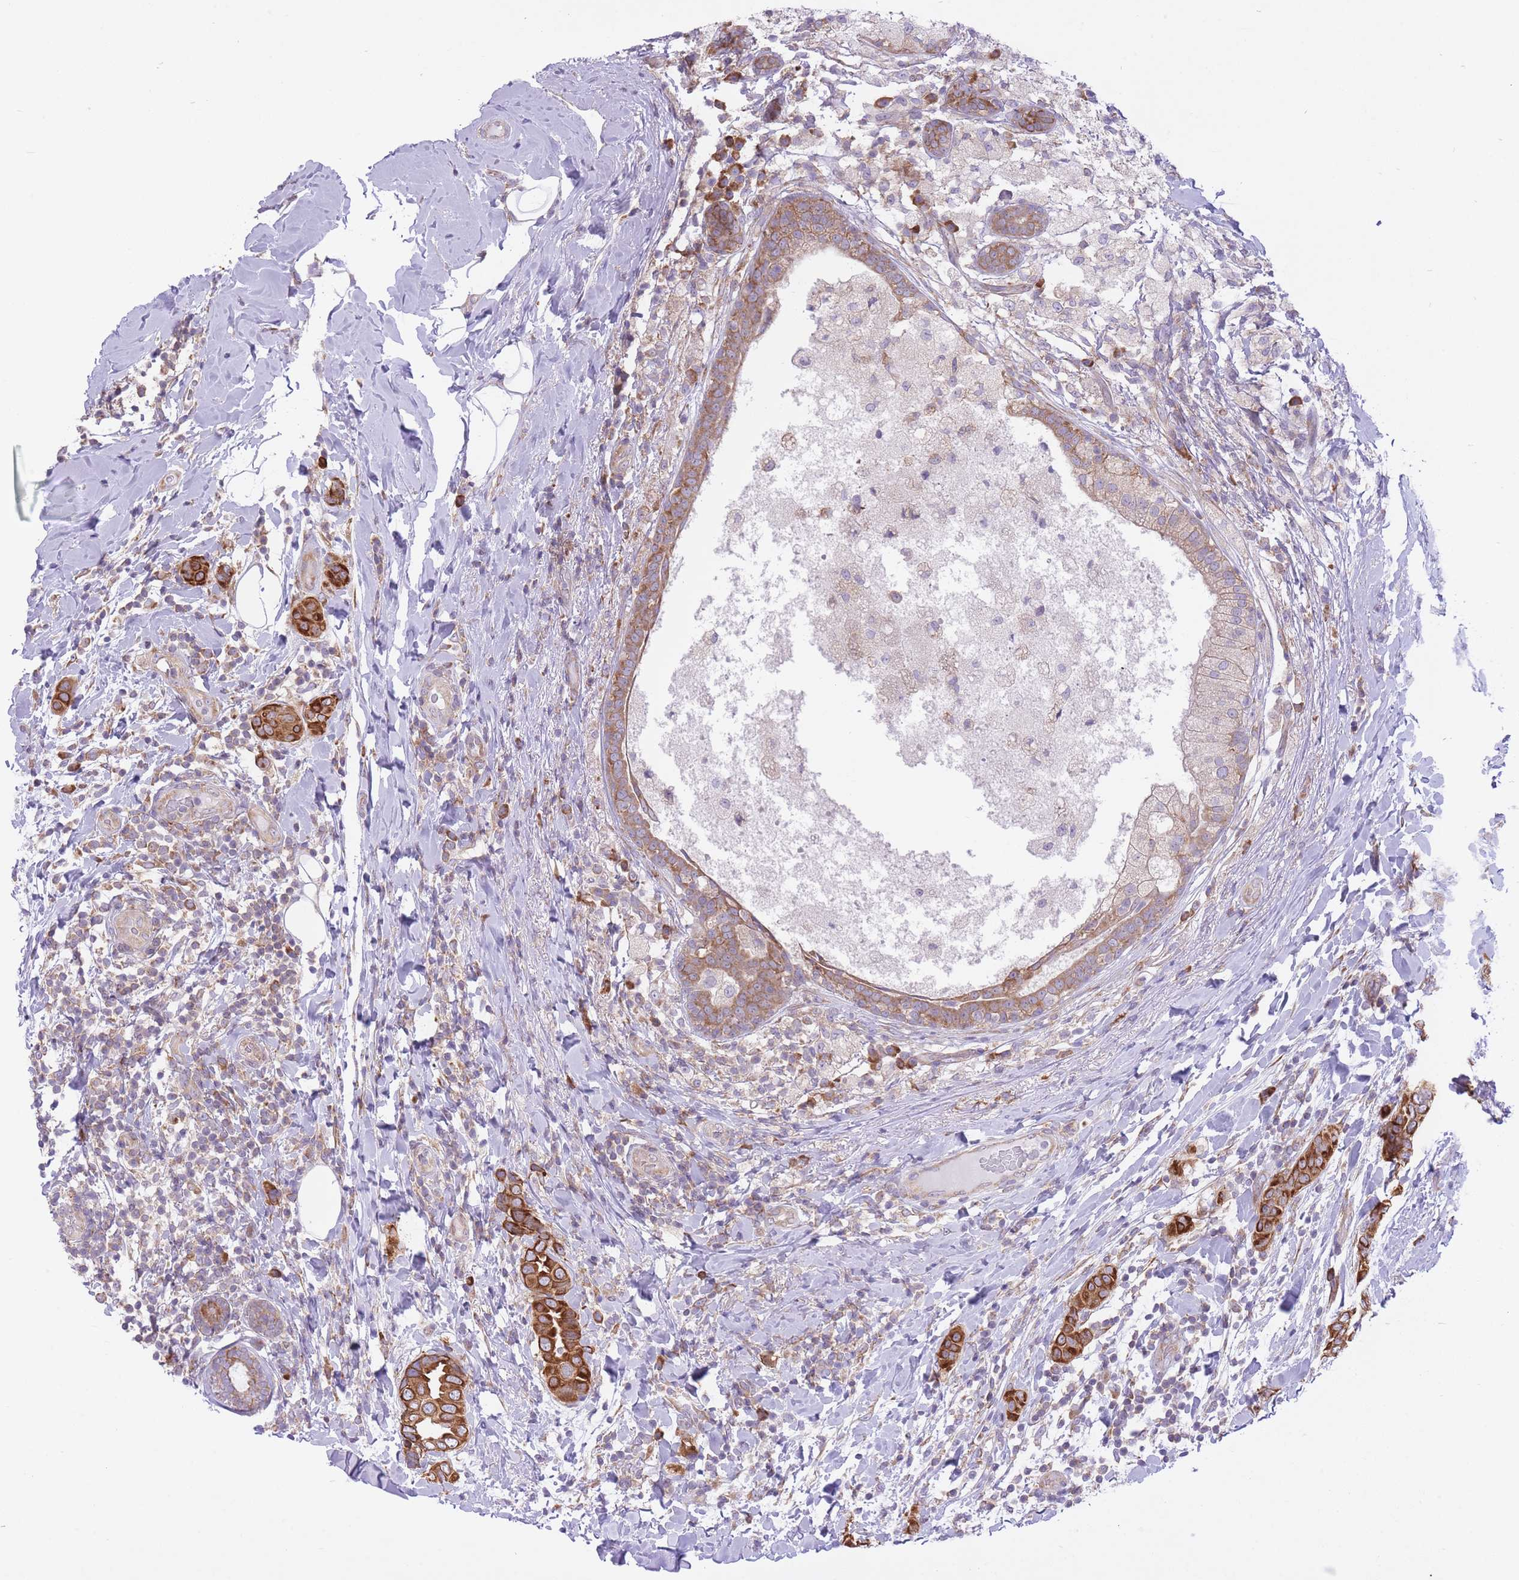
{"staining": {"intensity": "strong", "quantity": ">75%", "location": "cytoplasmic/membranous"}, "tissue": "breast cancer", "cell_type": "Tumor cells", "image_type": "cancer", "snomed": [{"axis": "morphology", "description": "Lobular carcinoma"}, {"axis": "topography", "description": "Breast"}], "caption": "An immunohistochemistry image of tumor tissue is shown. Protein staining in brown shows strong cytoplasmic/membranous positivity in breast lobular carcinoma within tumor cells. Using DAB (brown) and hematoxylin (blue) stains, captured at high magnification using brightfield microscopy.", "gene": "ZNF501", "patient": {"sex": "female", "age": 51}}